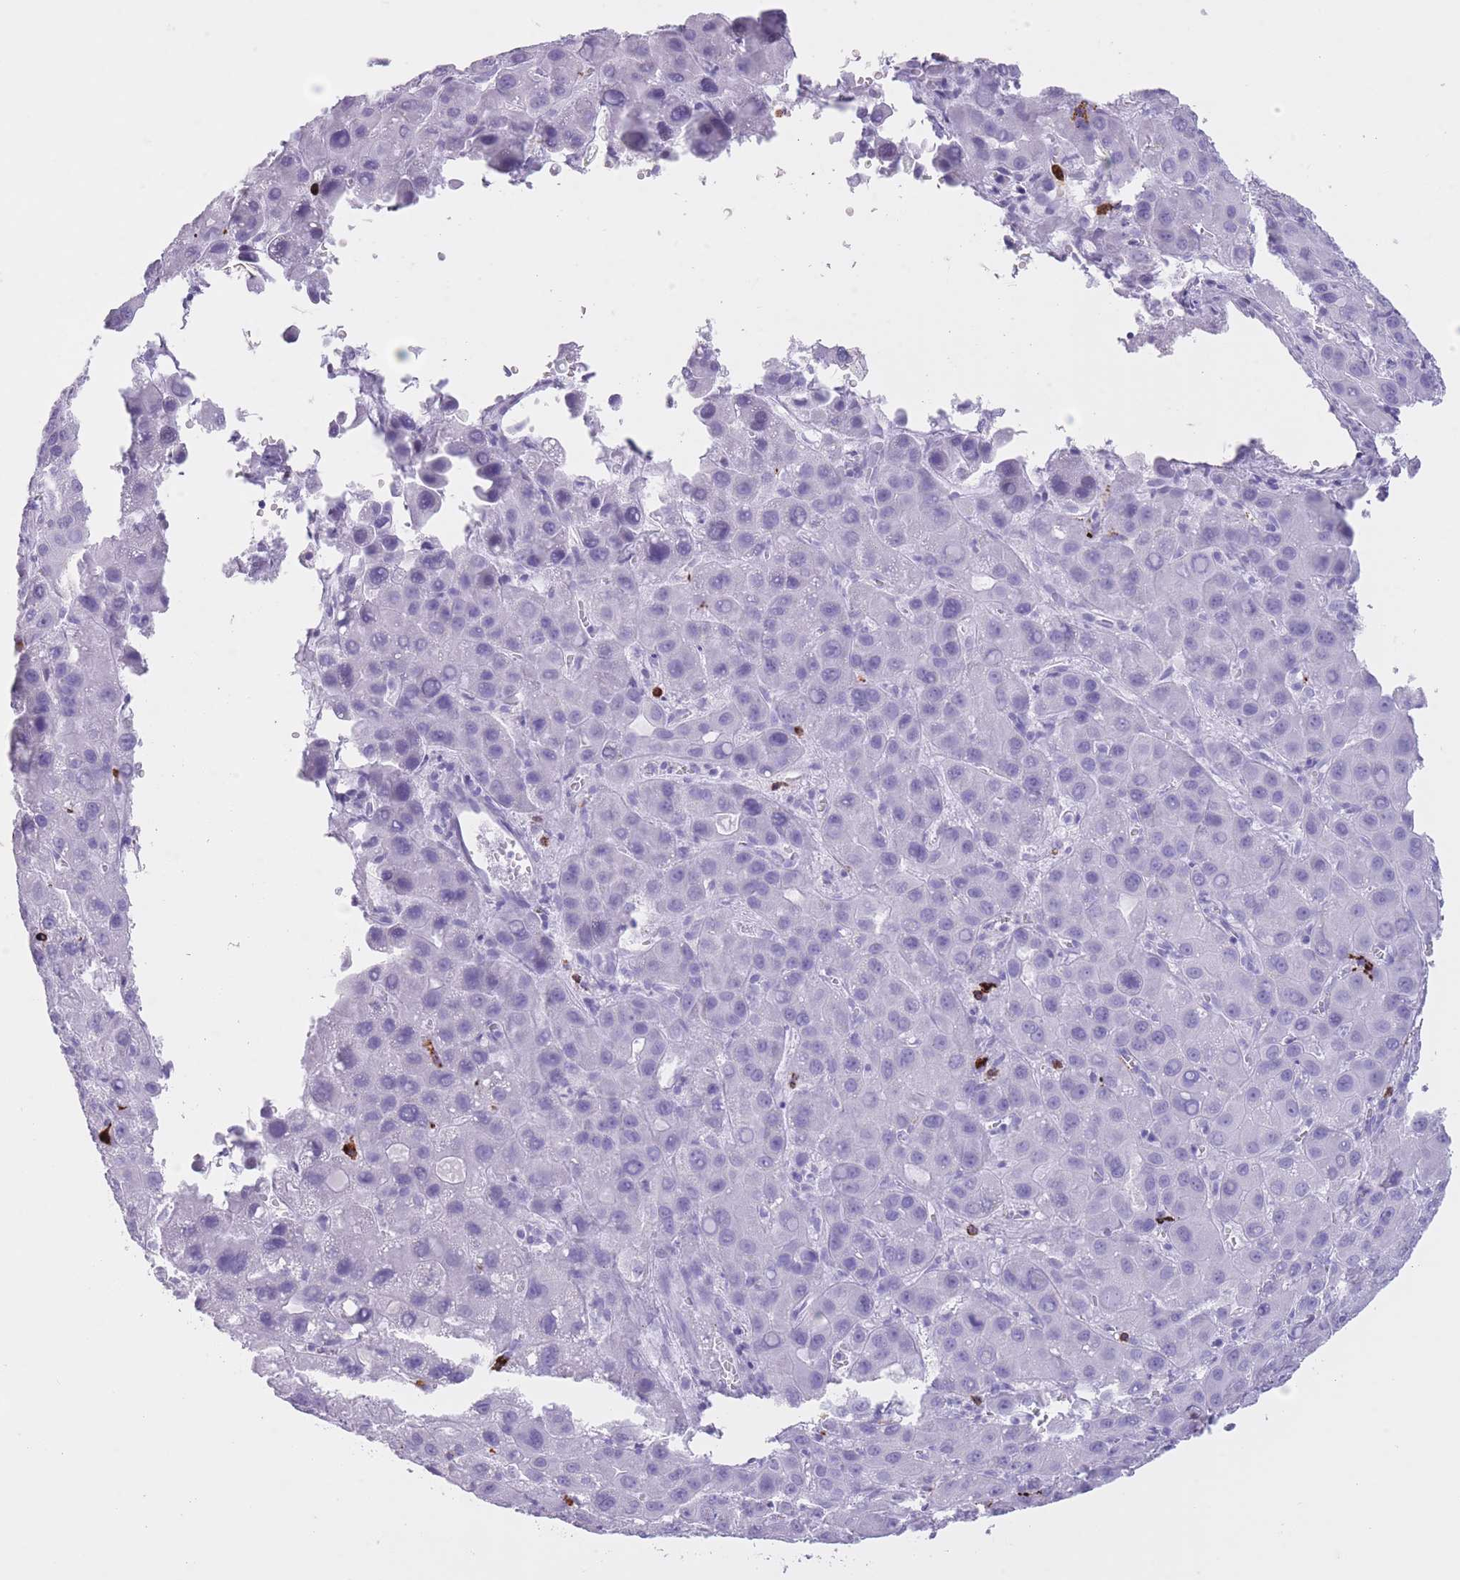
{"staining": {"intensity": "negative", "quantity": "none", "location": "none"}, "tissue": "liver cancer", "cell_type": "Tumor cells", "image_type": "cancer", "snomed": [{"axis": "morphology", "description": "Carcinoma, Hepatocellular, NOS"}, {"axis": "topography", "description": "Liver"}], "caption": "IHC histopathology image of liver hepatocellular carcinoma stained for a protein (brown), which exhibits no expression in tumor cells.", "gene": "OR4F21", "patient": {"sex": "male", "age": 55}}